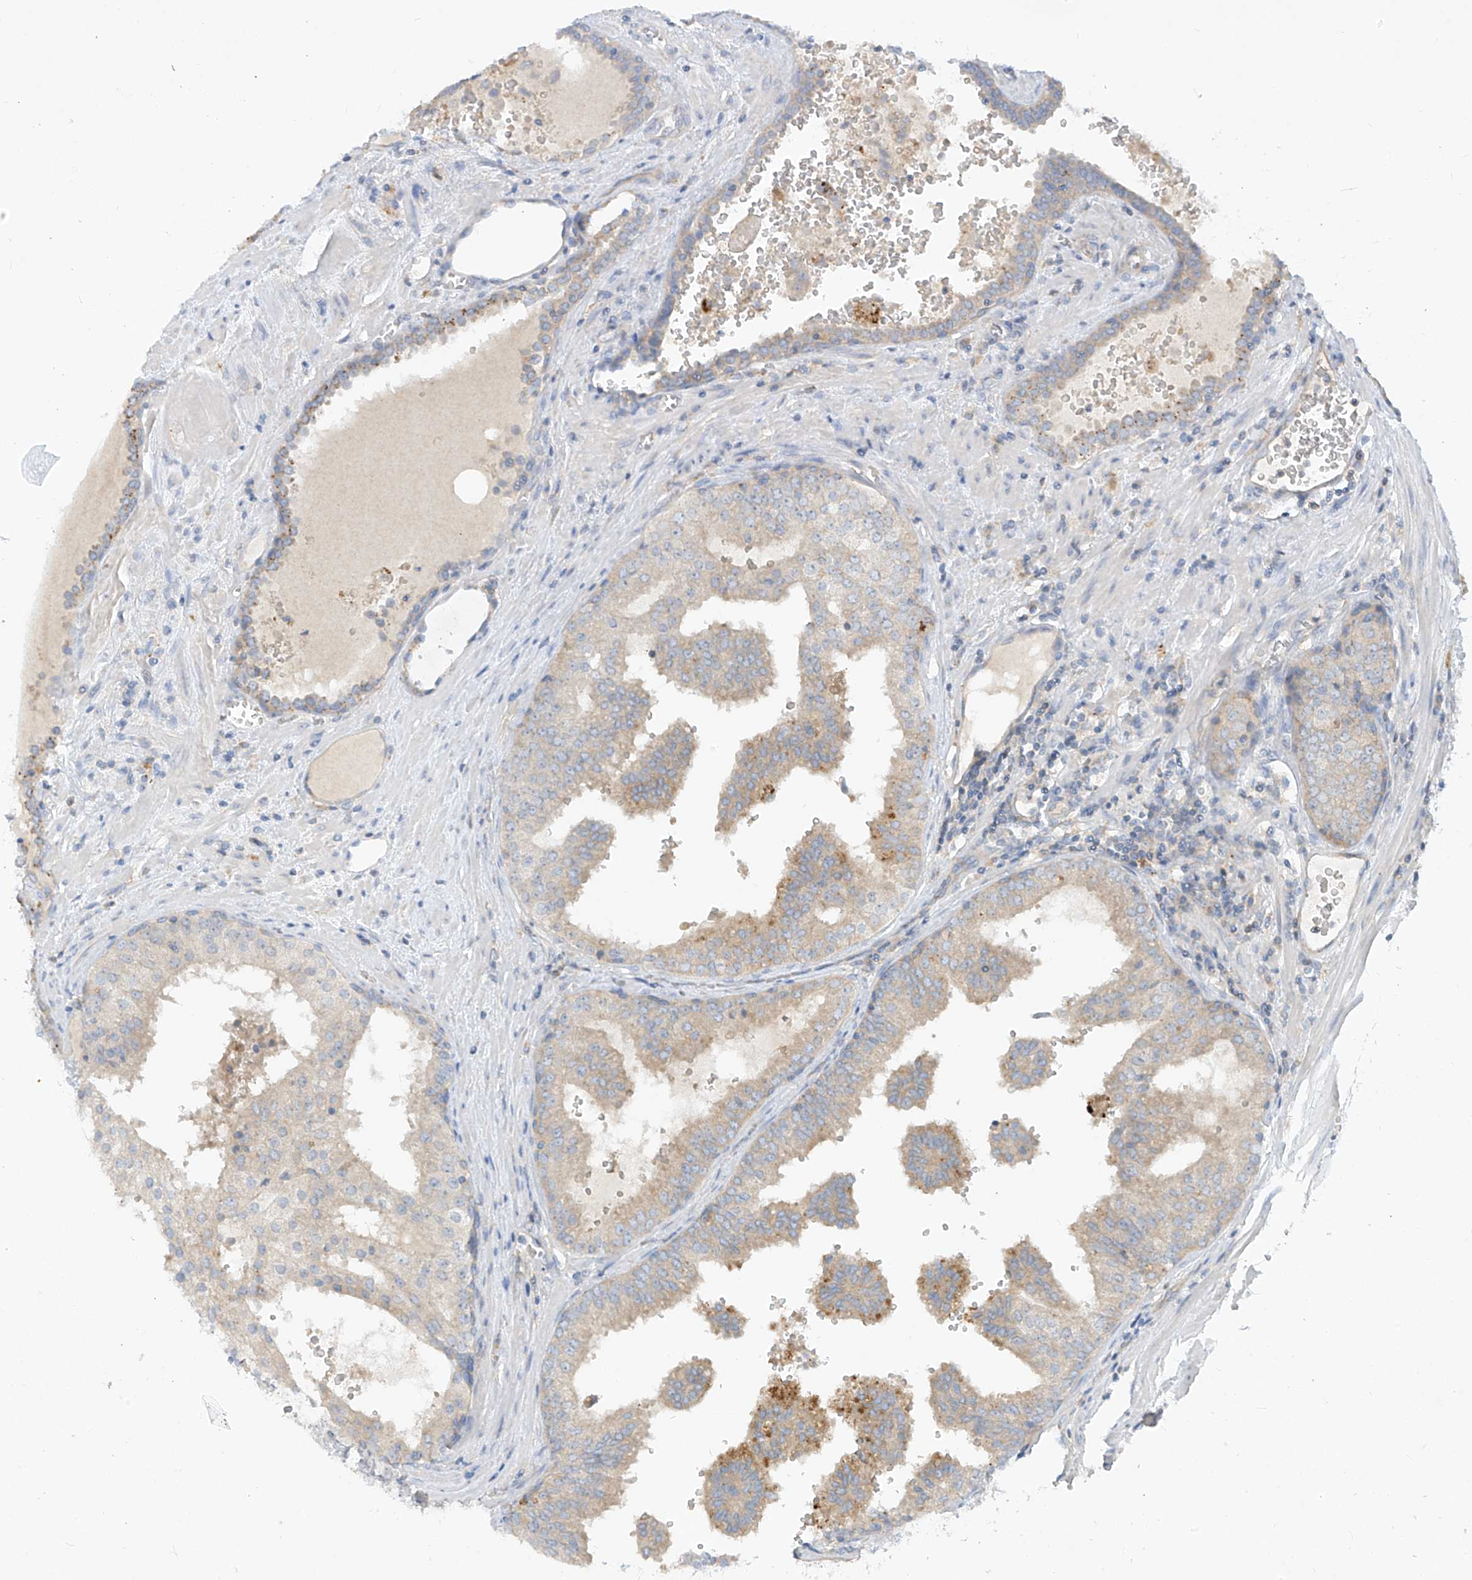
{"staining": {"intensity": "moderate", "quantity": "<25%", "location": "cytoplasmic/membranous"}, "tissue": "prostate cancer", "cell_type": "Tumor cells", "image_type": "cancer", "snomed": [{"axis": "morphology", "description": "Adenocarcinoma, High grade"}, {"axis": "topography", "description": "Prostate"}], "caption": "Tumor cells show low levels of moderate cytoplasmic/membranous positivity in approximately <25% of cells in prostate cancer (high-grade adenocarcinoma). (IHC, brightfield microscopy, high magnification).", "gene": "DGKQ", "patient": {"sex": "male", "age": 68}}